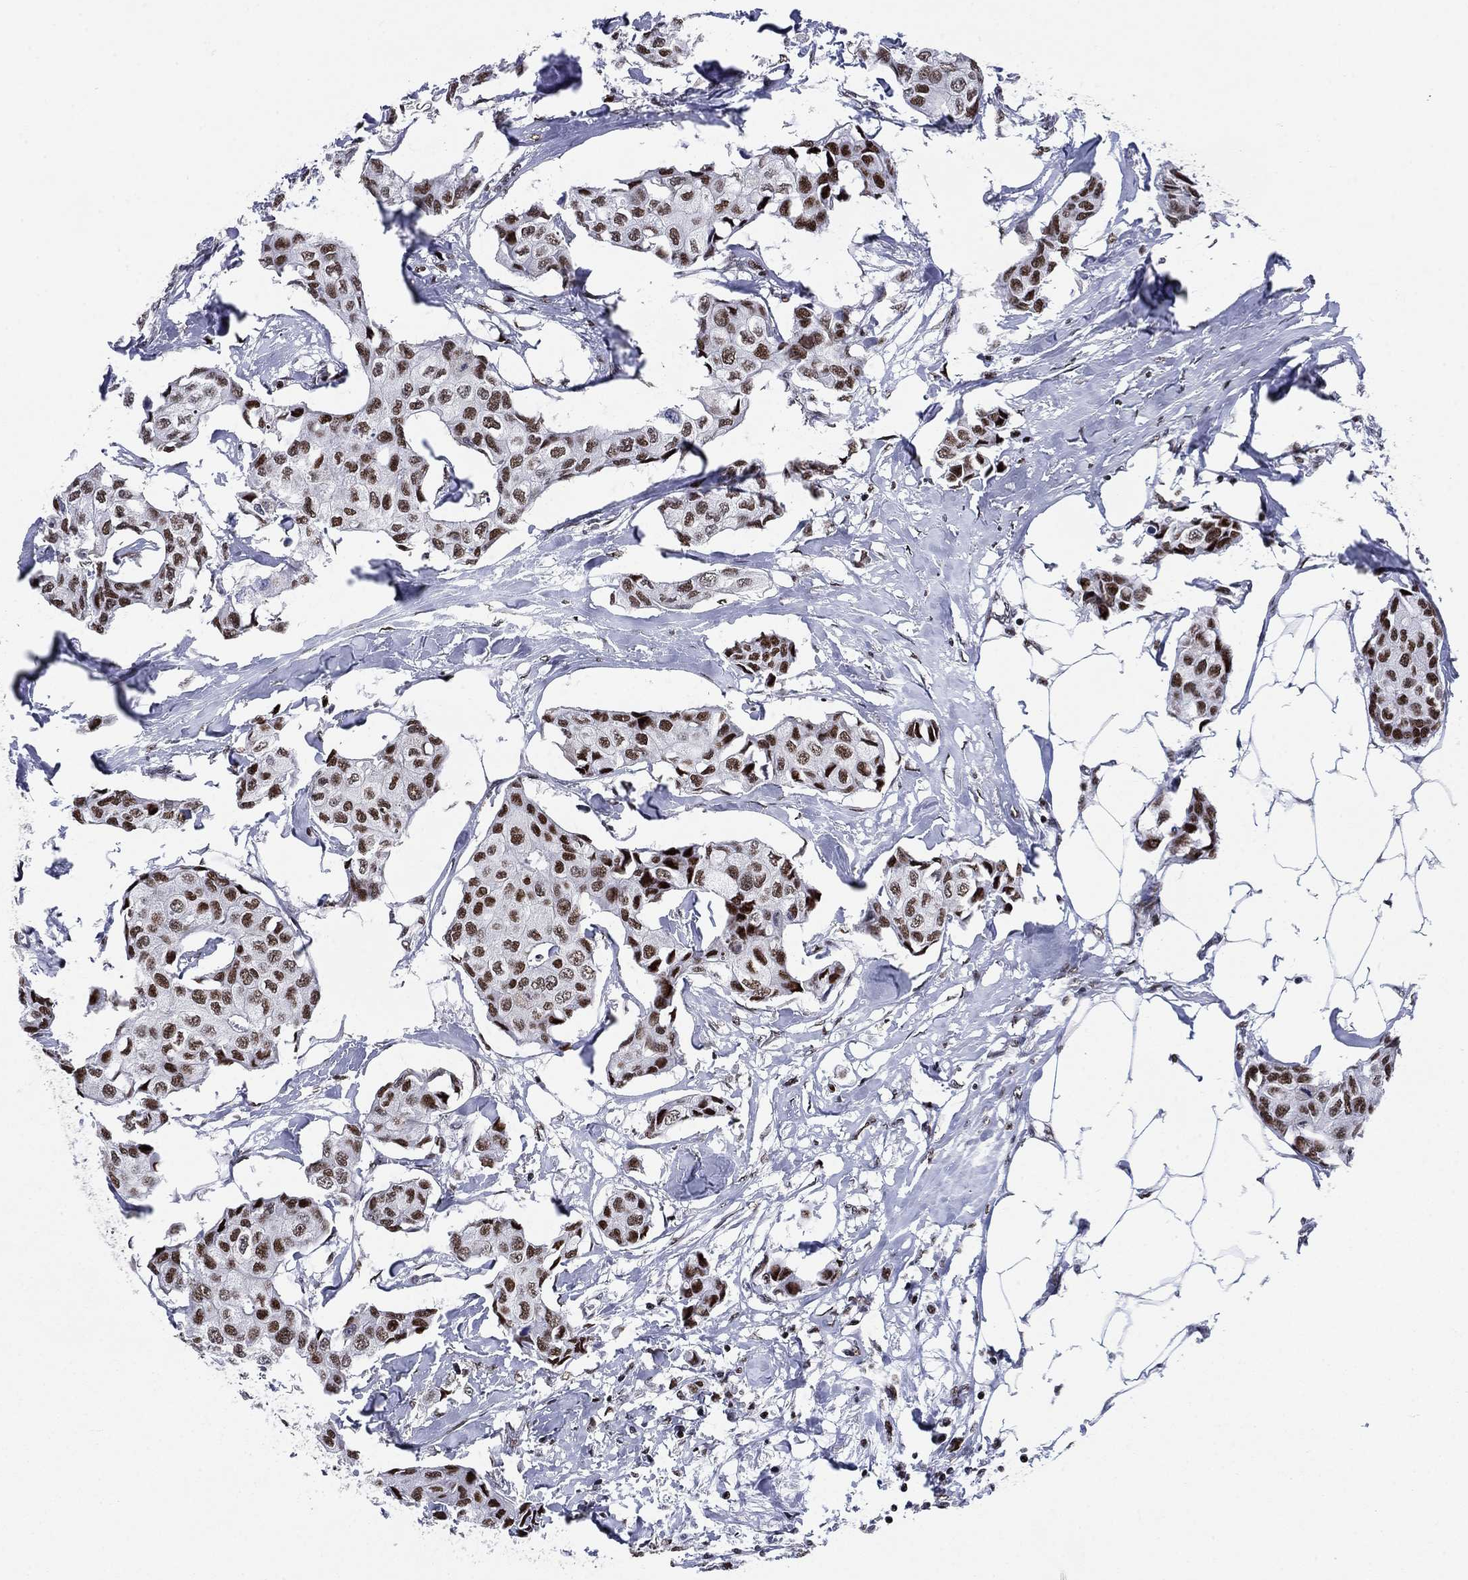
{"staining": {"intensity": "strong", "quantity": ">75%", "location": "nuclear"}, "tissue": "breast cancer", "cell_type": "Tumor cells", "image_type": "cancer", "snomed": [{"axis": "morphology", "description": "Duct carcinoma"}, {"axis": "topography", "description": "Breast"}], "caption": "This image shows IHC staining of breast cancer, with high strong nuclear positivity in about >75% of tumor cells.", "gene": "RPRD1B", "patient": {"sex": "female", "age": 80}}